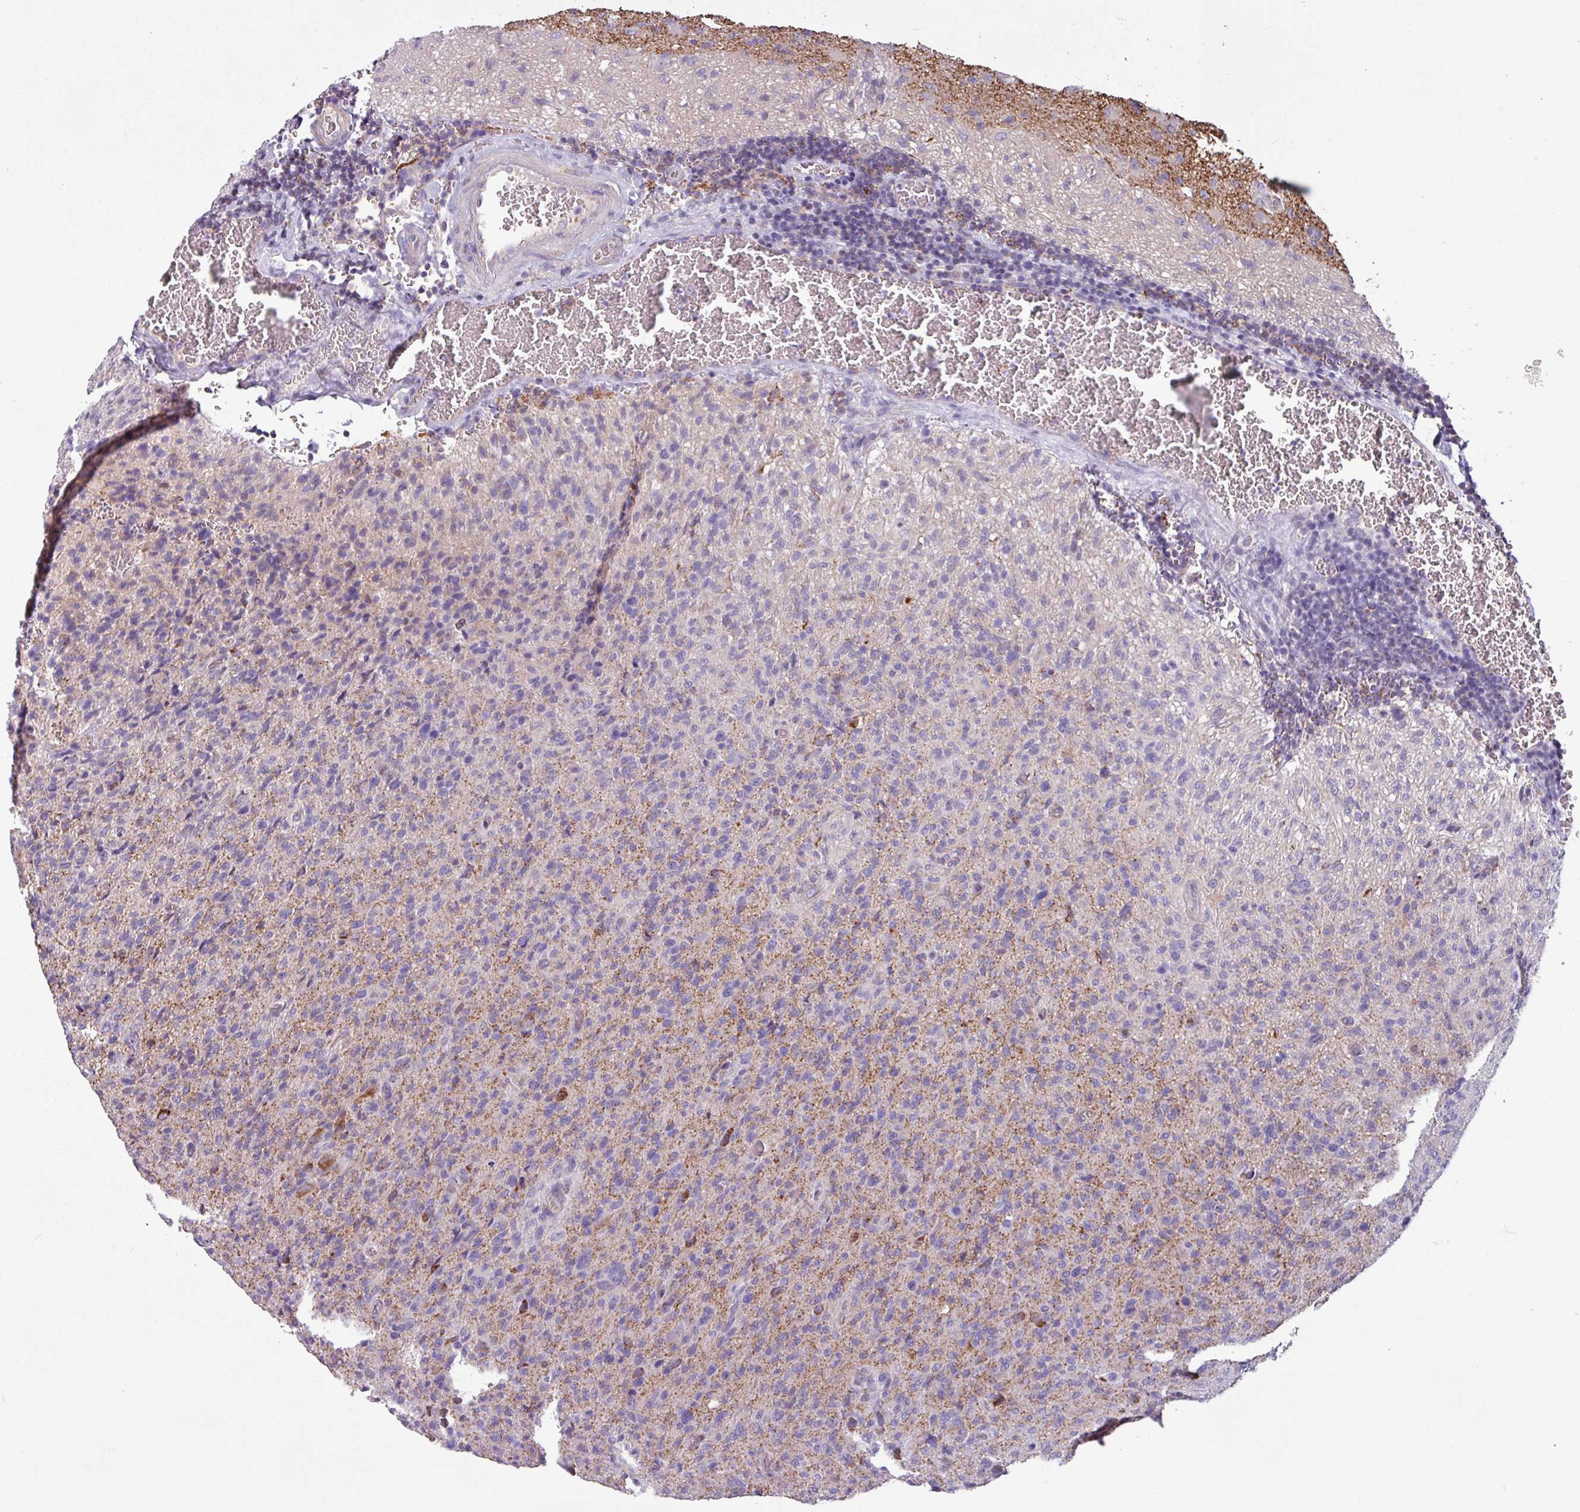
{"staining": {"intensity": "negative", "quantity": "none", "location": "none"}, "tissue": "glioma", "cell_type": "Tumor cells", "image_type": "cancer", "snomed": [{"axis": "morphology", "description": "Glioma, malignant, High grade"}, {"axis": "topography", "description": "Brain"}], "caption": "Micrograph shows no significant protein staining in tumor cells of malignant glioma (high-grade).", "gene": "CAMK1", "patient": {"sex": "female", "age": 57}}